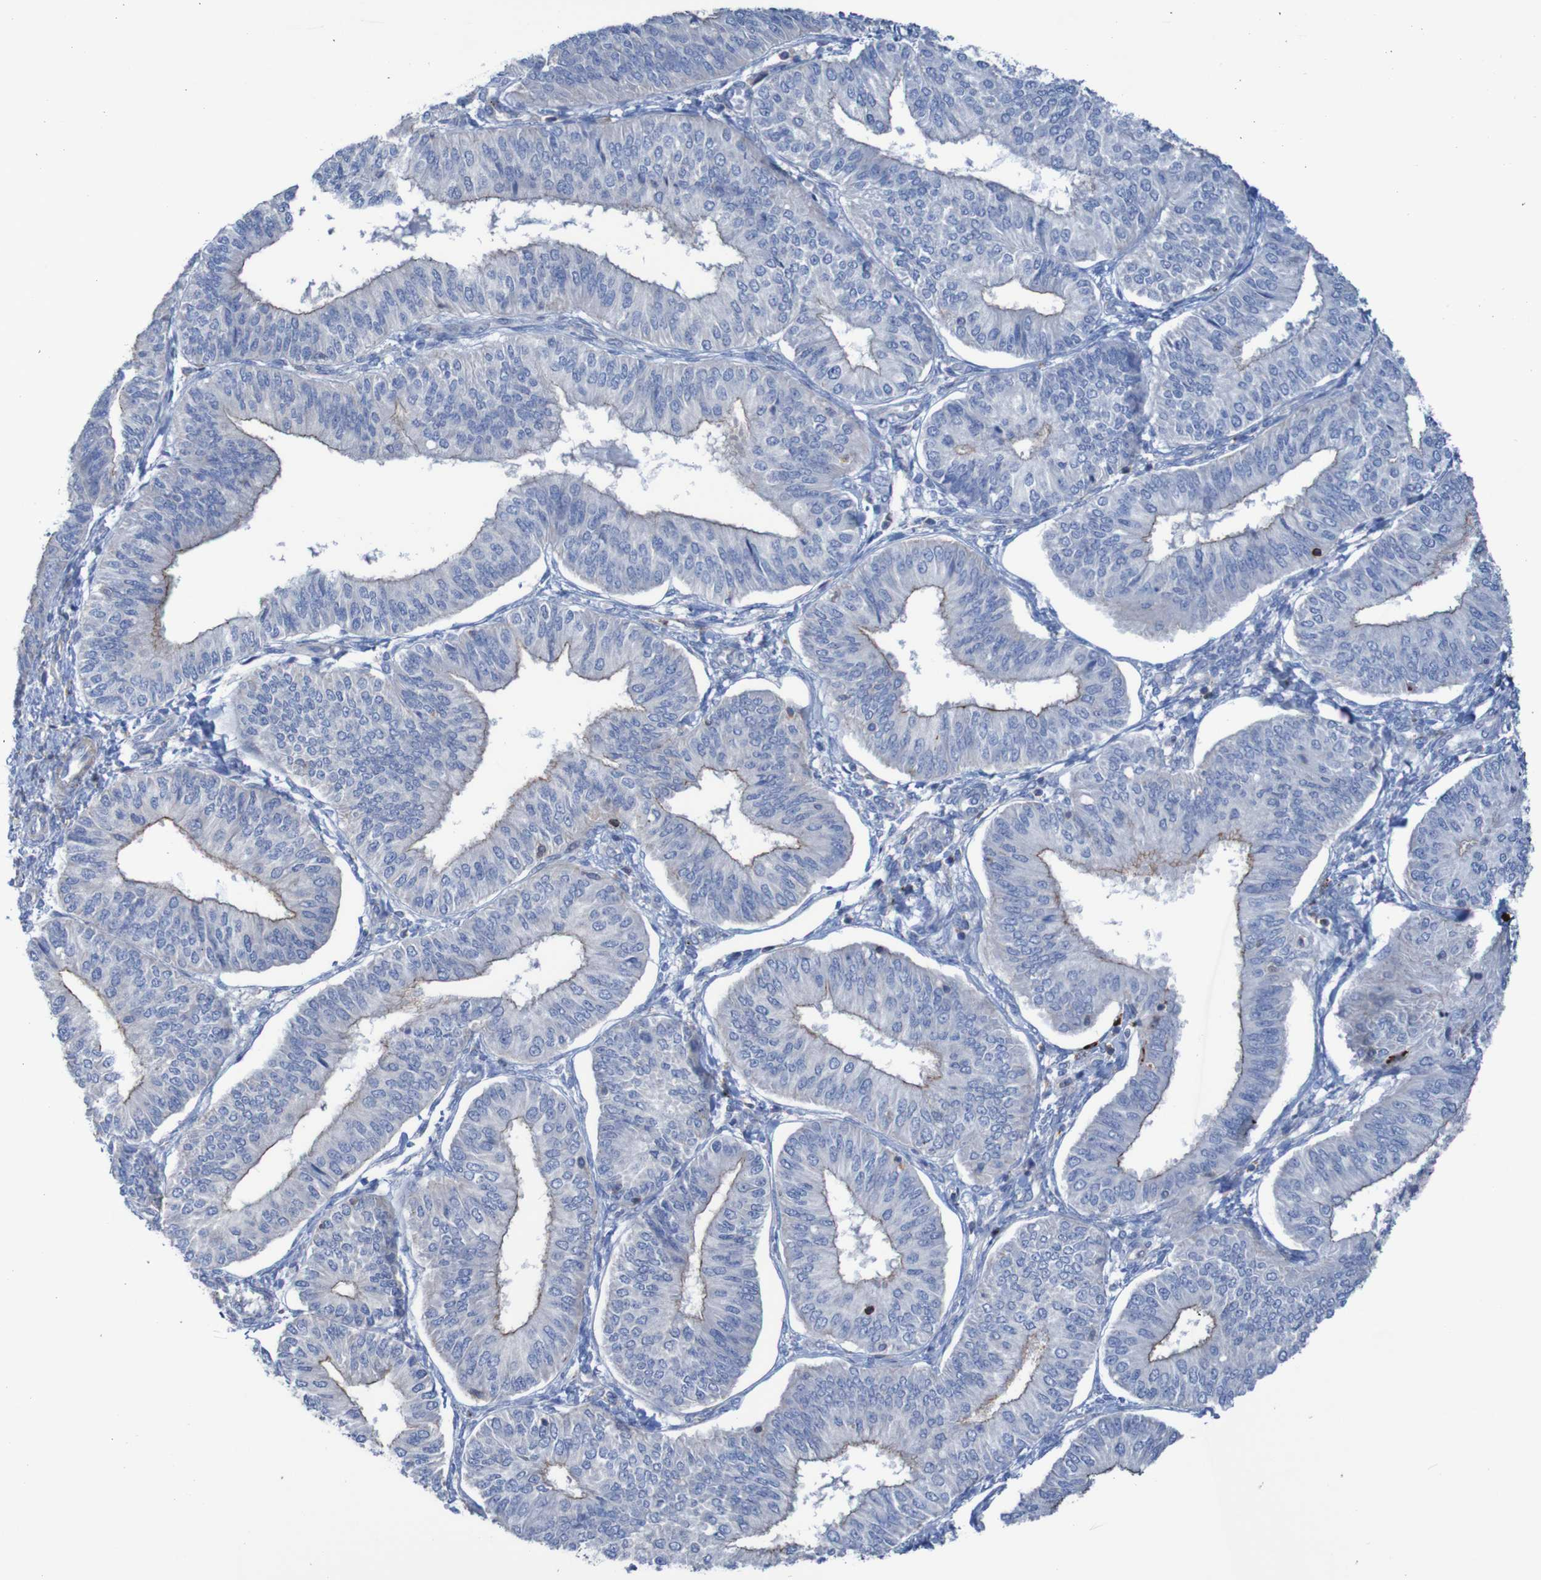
{"staining": {"intensity": "negative", "quantity": "none", "location": "none"}, "tissue": "endometrial cancer", "cell_type": "Tumor cells", "image_type": "cancer", "snomed": [{"axis": "morphology", "description": "Adenocarcinoma, NOS"}, {"axis": "topography", "description": "Endometrium"}], "caption": "Immunohistochemistry image of neoplastic tissue: human endometrial adenocarcinoma stained with DAB (3,3'-diaminobenzidine) demonstrates no significant protein positivity in tumor cells.", "gene": "RNF182", "patient": {"sex": "female", "age": 58}}